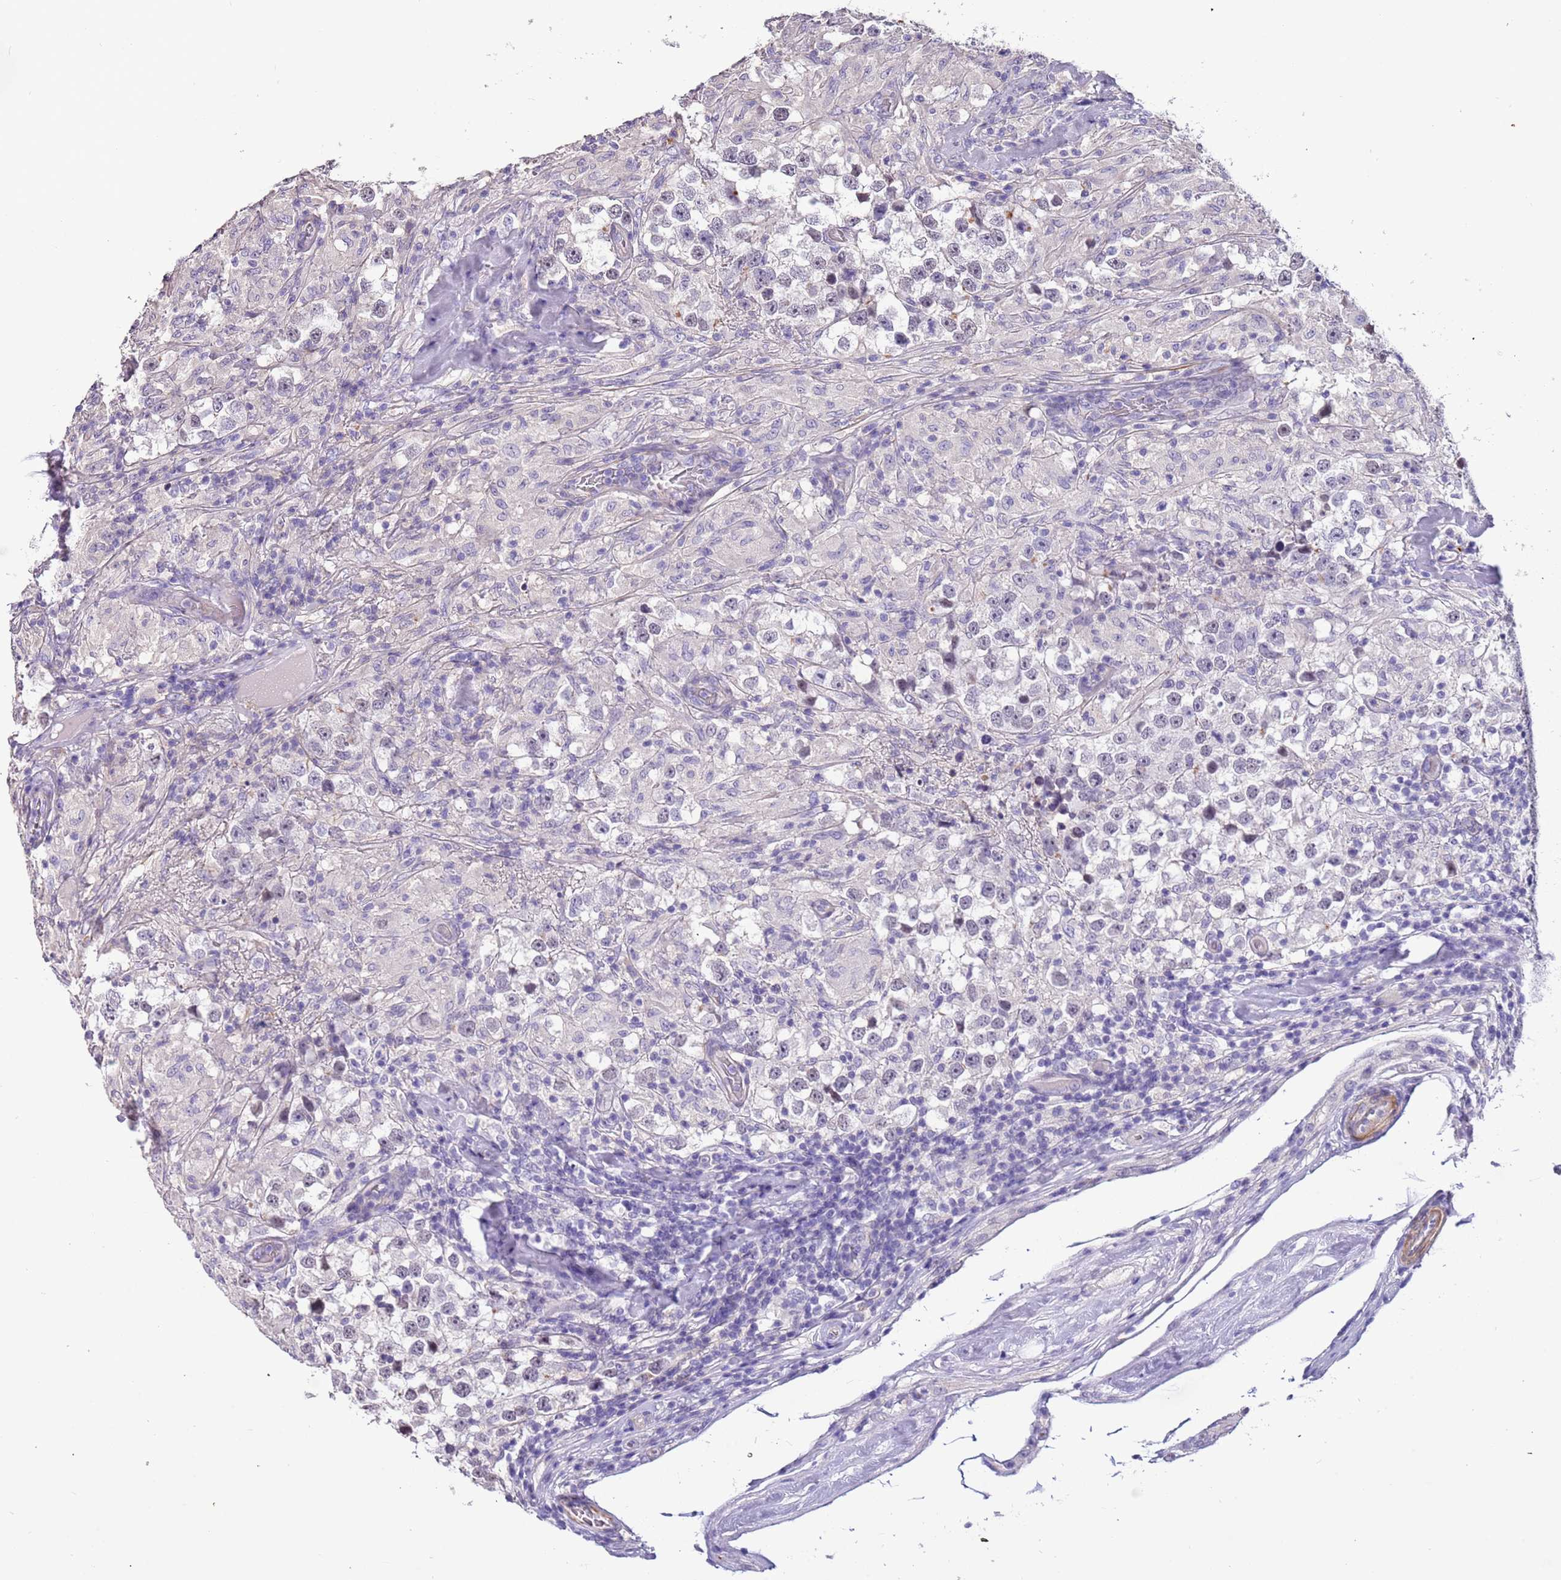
{"staining": {"intensity": "negative", "quantity": "none", "location": "none"}, "tissue": "testis cancer", "cell_type": "Tumor cells", "image_type": "cancer", "snomed": [{"axis": "morphology", "description": "Seminoma, NOS"}, {"axis": "topography", "description": "Testis"}], "caption": "Tumor cells are negative for protein expression in human testis seminoma.", "gene": "PCGF2", "patient": {"sex": "male", "age": 46}}